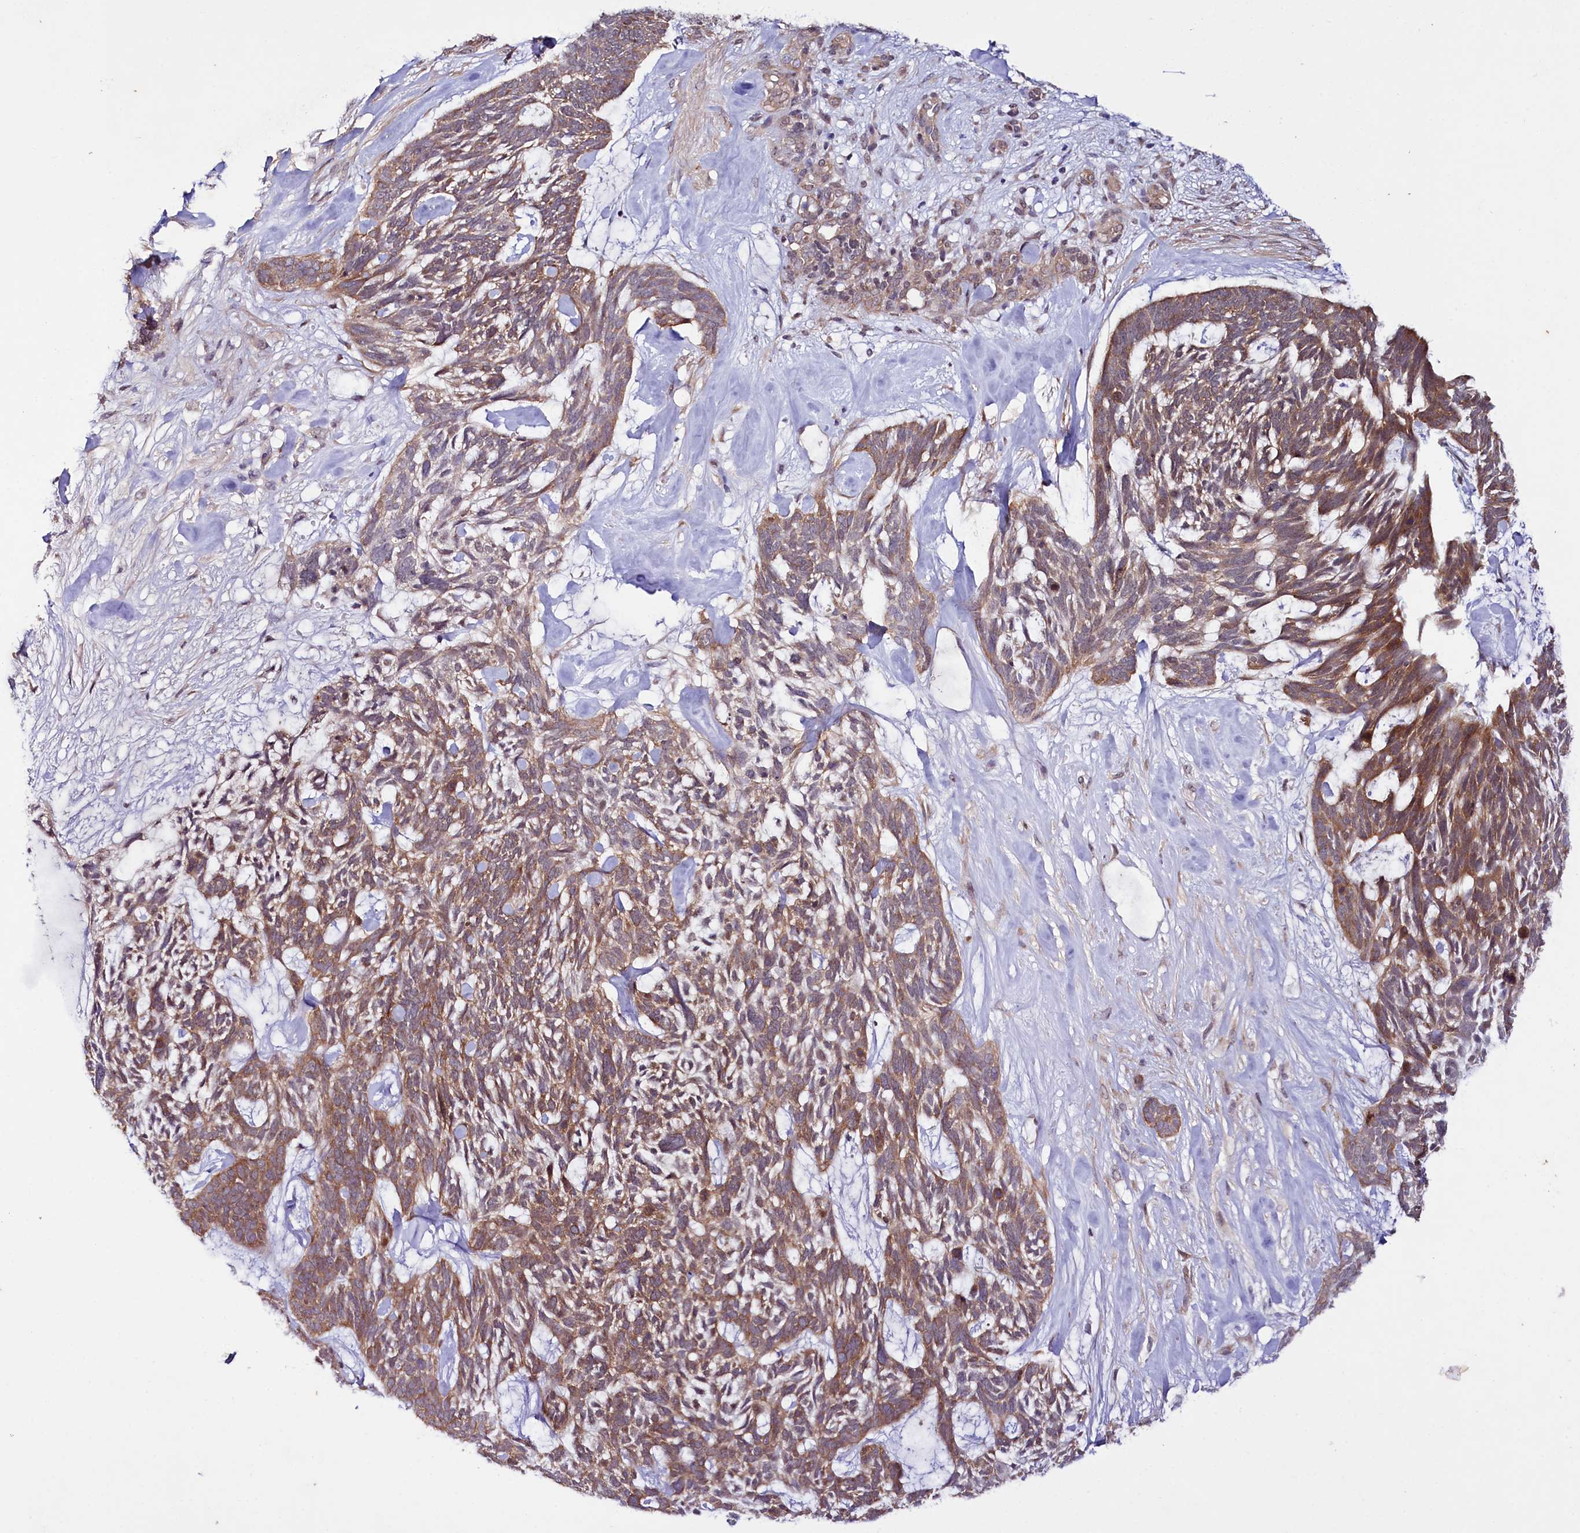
{"staining": {"intensity": "moderate", "quantity": "25%-75%", "location": "cytoplasmic/membranous"}, "tissue": "skin cancer", "cell_type": "Tumor cells", "image_type": "cancer", "snomed": [{"axis": "morphology", "description": "Basal cell carcinoma"}, {"axis": "topography", "description": "Skin"}], "caption": "Protein expression analysis of human basal cell carcinoma (skin) reveals moderate cytoplasmic/membranous expression in about 25%-75% of tumor cells.", "gene": "PHLDB1", "patient": {"sex": "male", "age": 88}}